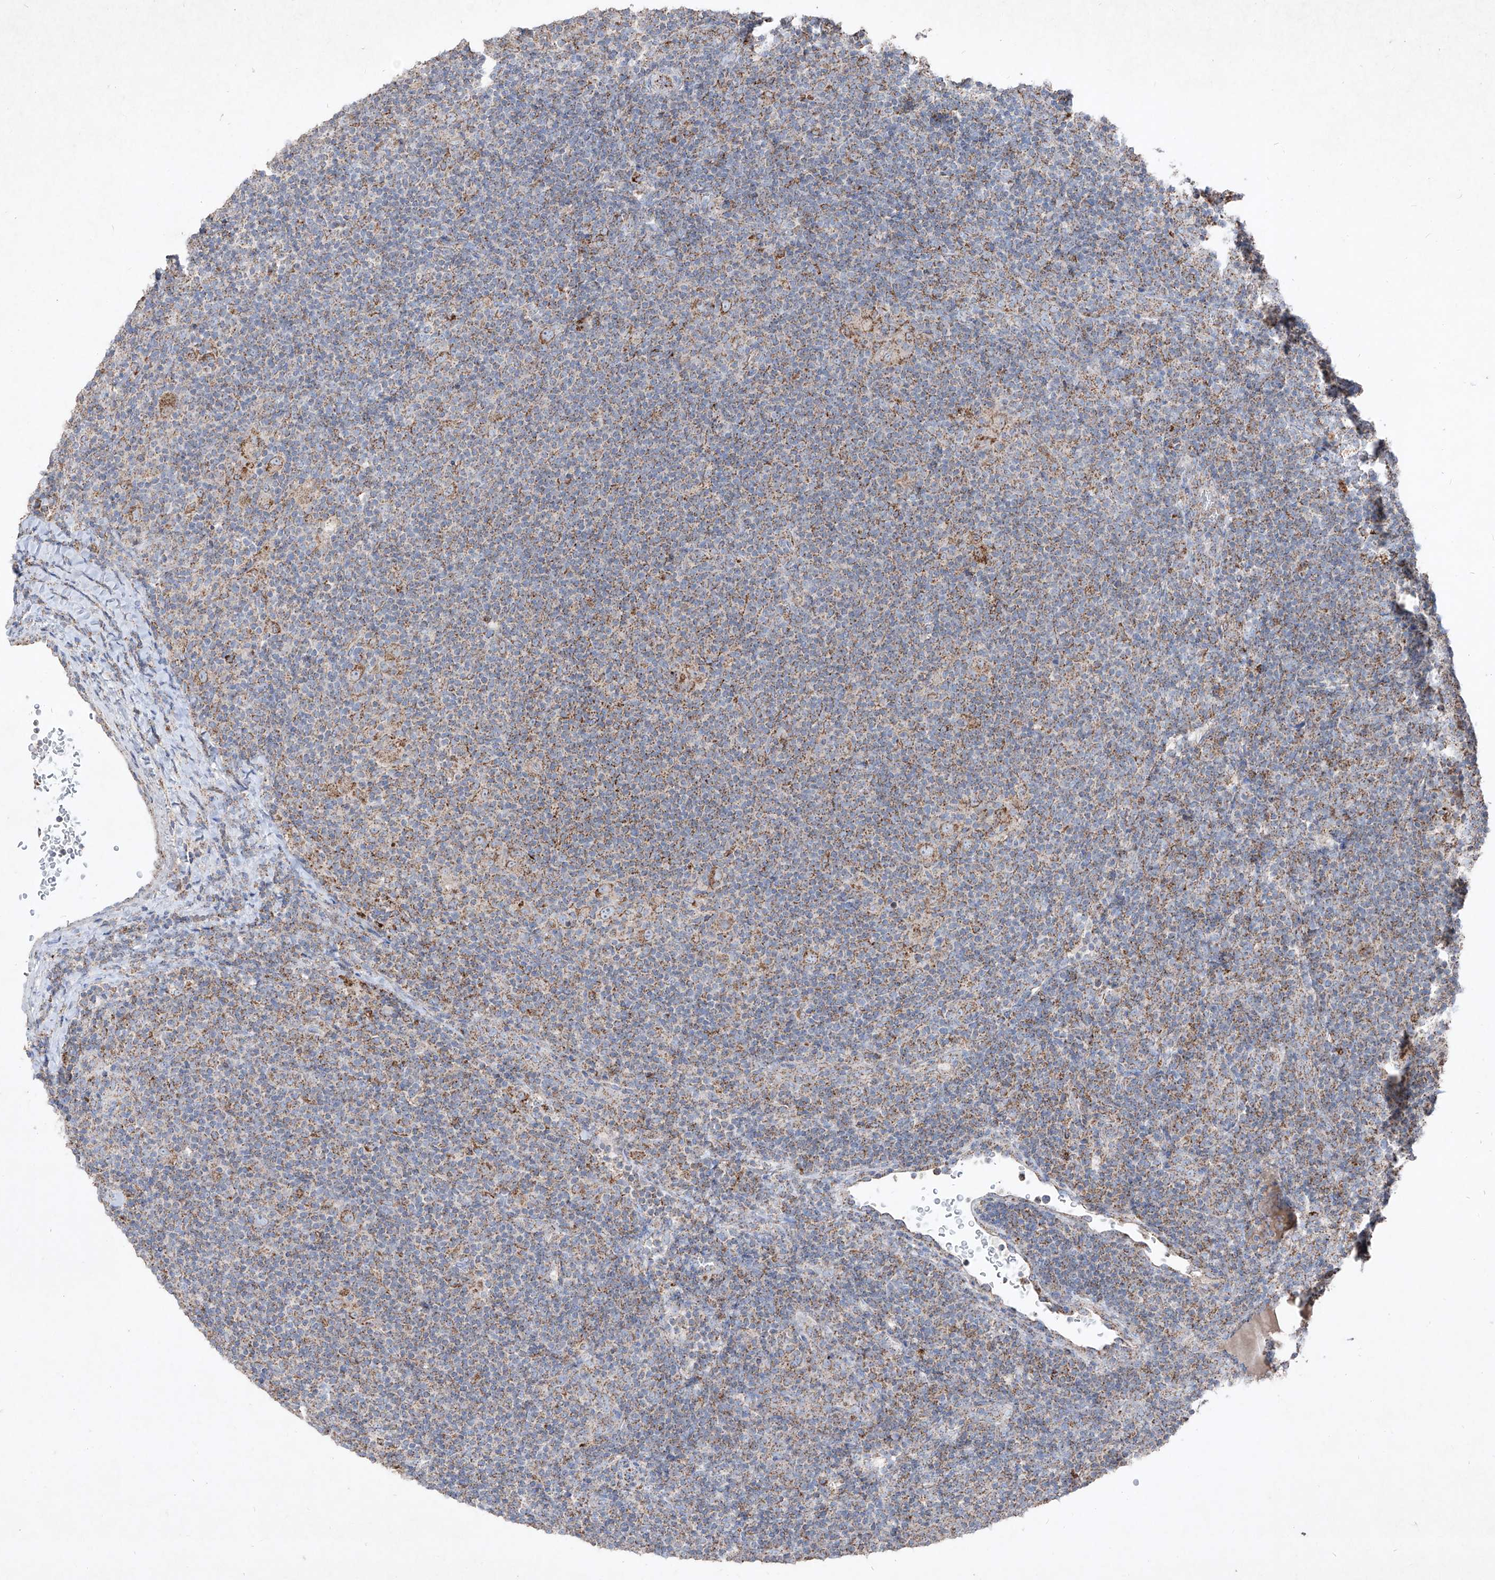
{"staining": {"intensity": "moderate", "quantity": ">75%", "location": "cytoplasmic/membranous"}, "tissue": "lymphoma", "cell_type": "Tumor cells", "image_type": "cancer", "snomed": [{"axis": "morphology", "description": "Hodgkin's disease, NOS"}, {"axis": "topography", "description": "Lymph node"}], "caption": "Human Hodgkin's disease stained with a protein marker demonstrates moderate staining in tumor cells.", "gene": "ABCD3", "patient": {"sex": "female", "age": 57}}